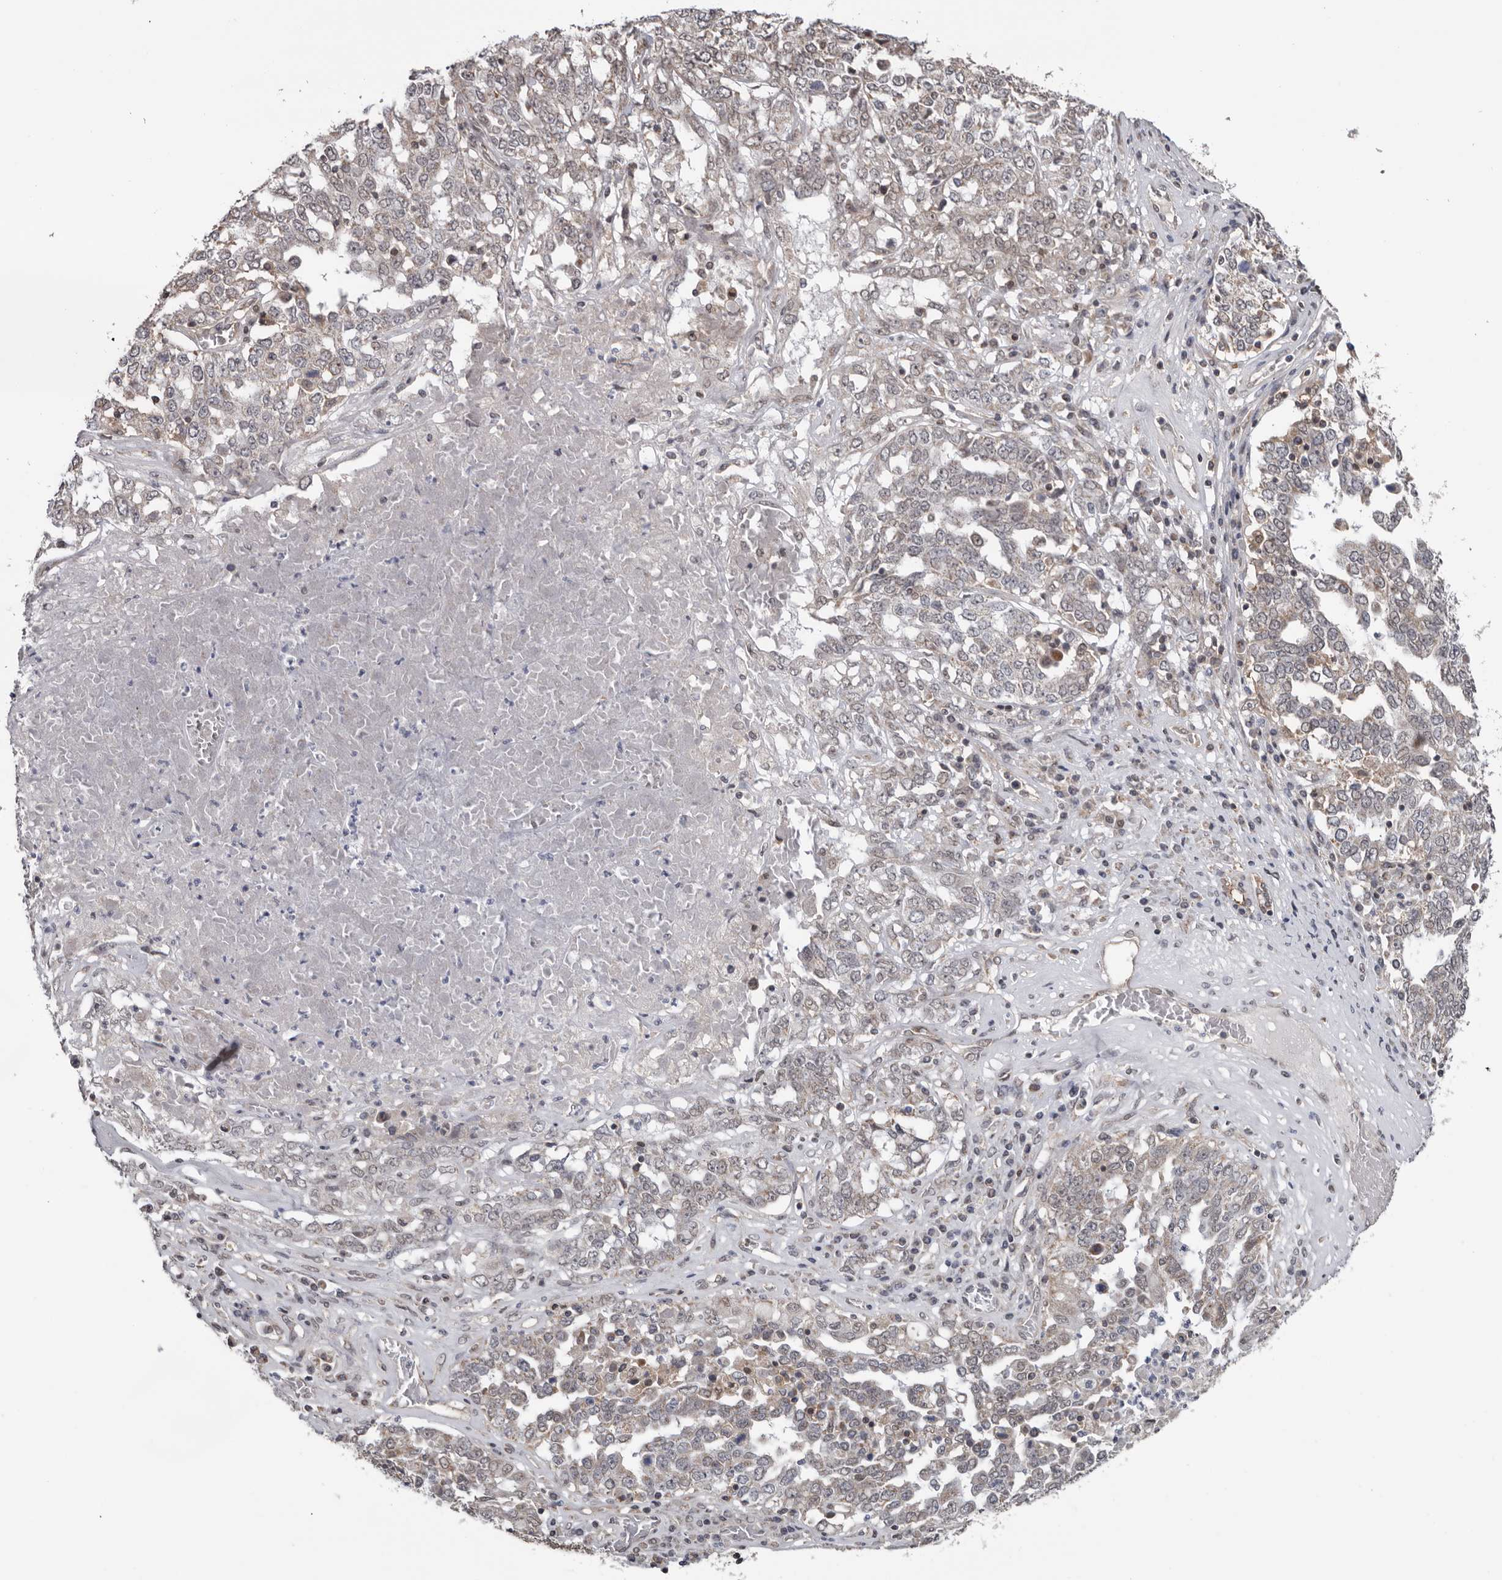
{"staining": {"intensity": "moderate", "quantity": "25%-75%", "location": "cytoplasmic/membranous"}, "tissue": "ovarian cancer", "cell_type": "Tumor cells", "image_type": "cancer", "snomed": [{"axis": "morphology", "description": "Carcinoma, endometroid"}, {"axis": "topography", "description": "Ovary"}], "caption": "A medium amount of moderate cytoplasmic/membranous staining is present in approximately 25%-75% of tumor cells in endometroid carcinoma (ovarian) tissue. (brown staining indicates protein expression, while blue staining denotes nuclei).", "gene": "MOGAT2", "patient": {"sex": "female", "age": 62}}